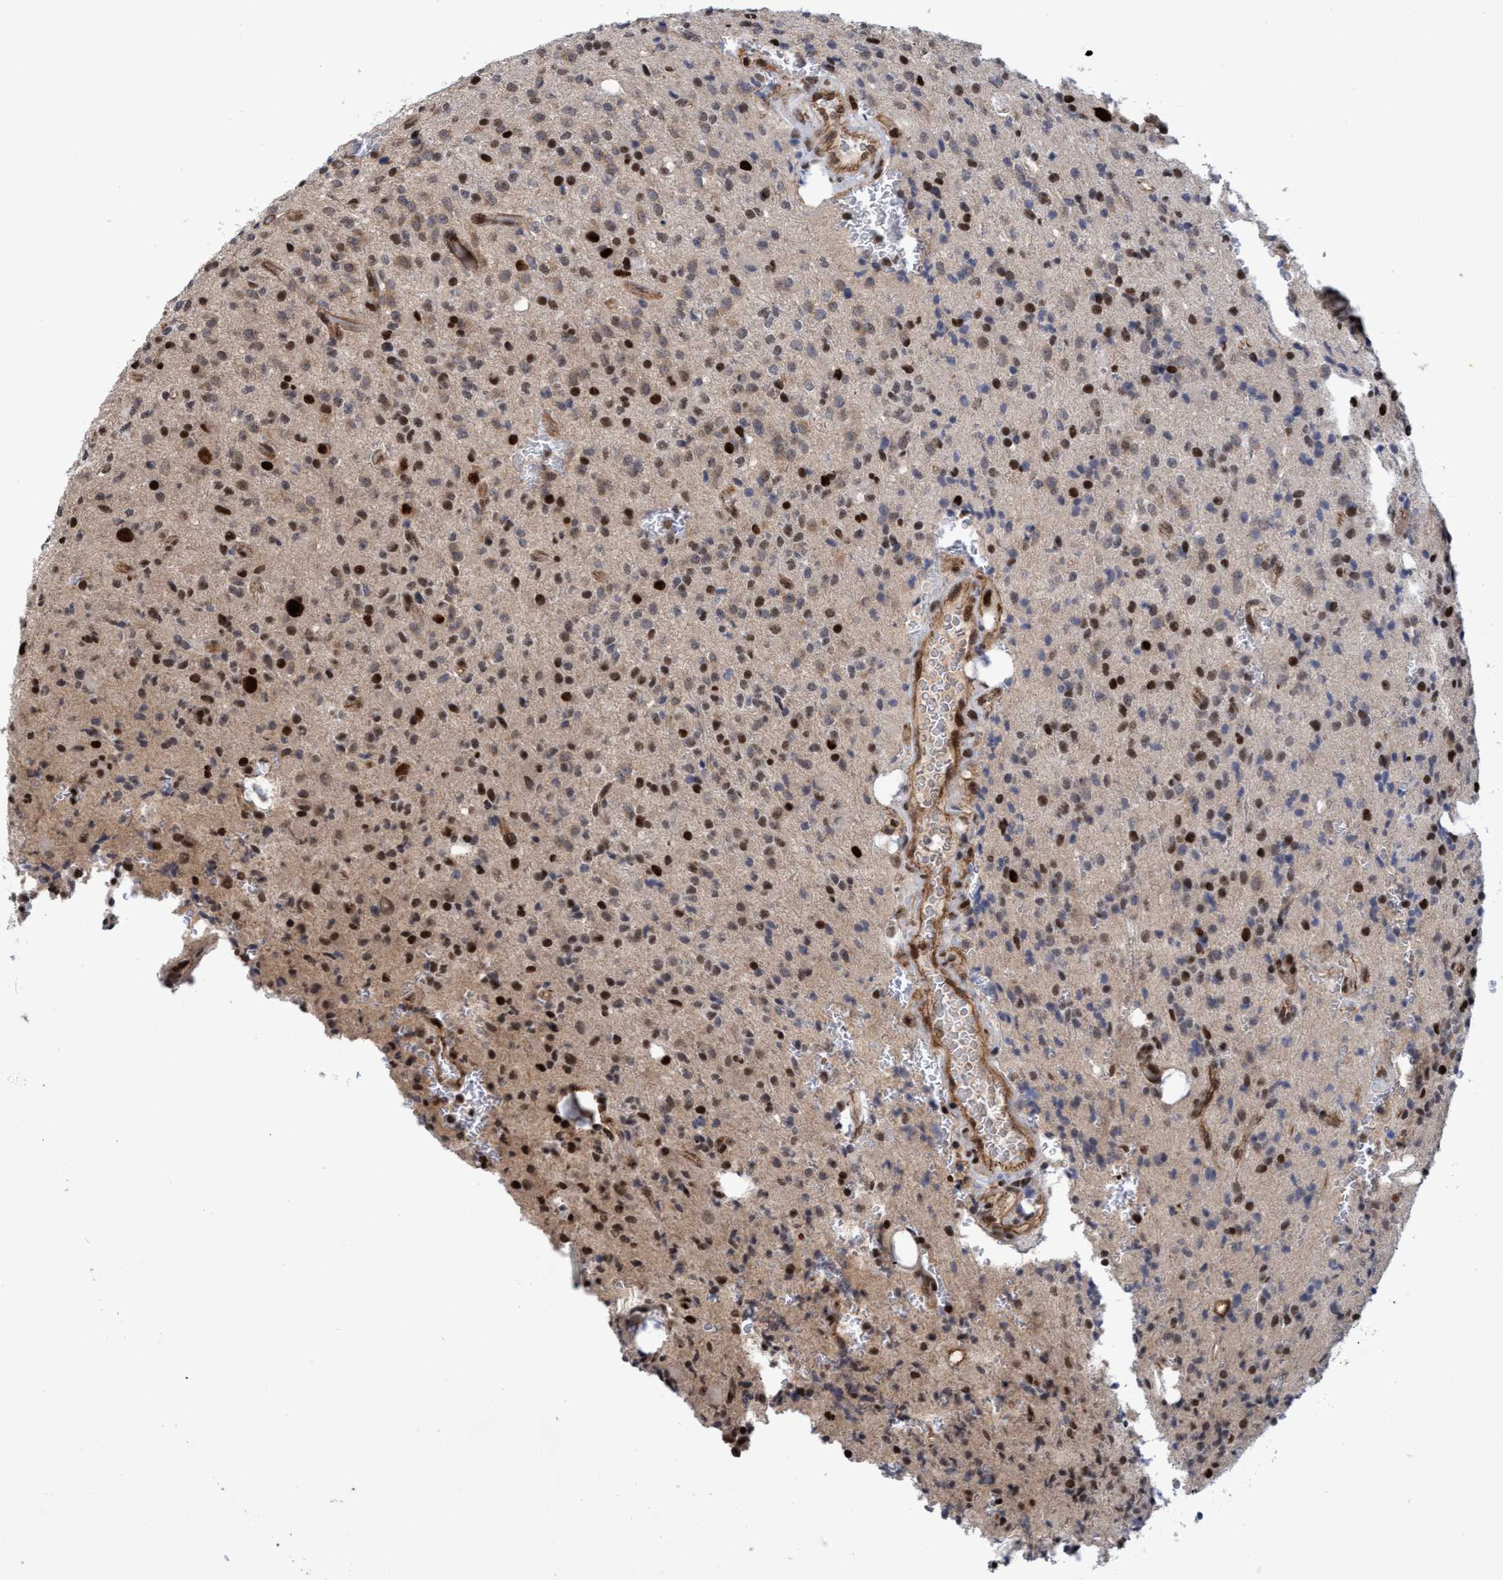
{"staining": {"intensity": "moderate", "quantity": ">75%", "location": "nuclear"}, "tissue": "glioma", "cell_type": "Tumor cells", "image_type": "cancer", "snomed": [{"axis": "morphology", "description": "Glioma, malignant, High grade"}, {"axis": "topography", "description": "Brain"}], "caption": "A brown stain labels moderate nuclear staining of a protein in human glioma tumor cells.", "gene": "GTF2F1", "patient": {"sex": "male", "age": 34}}